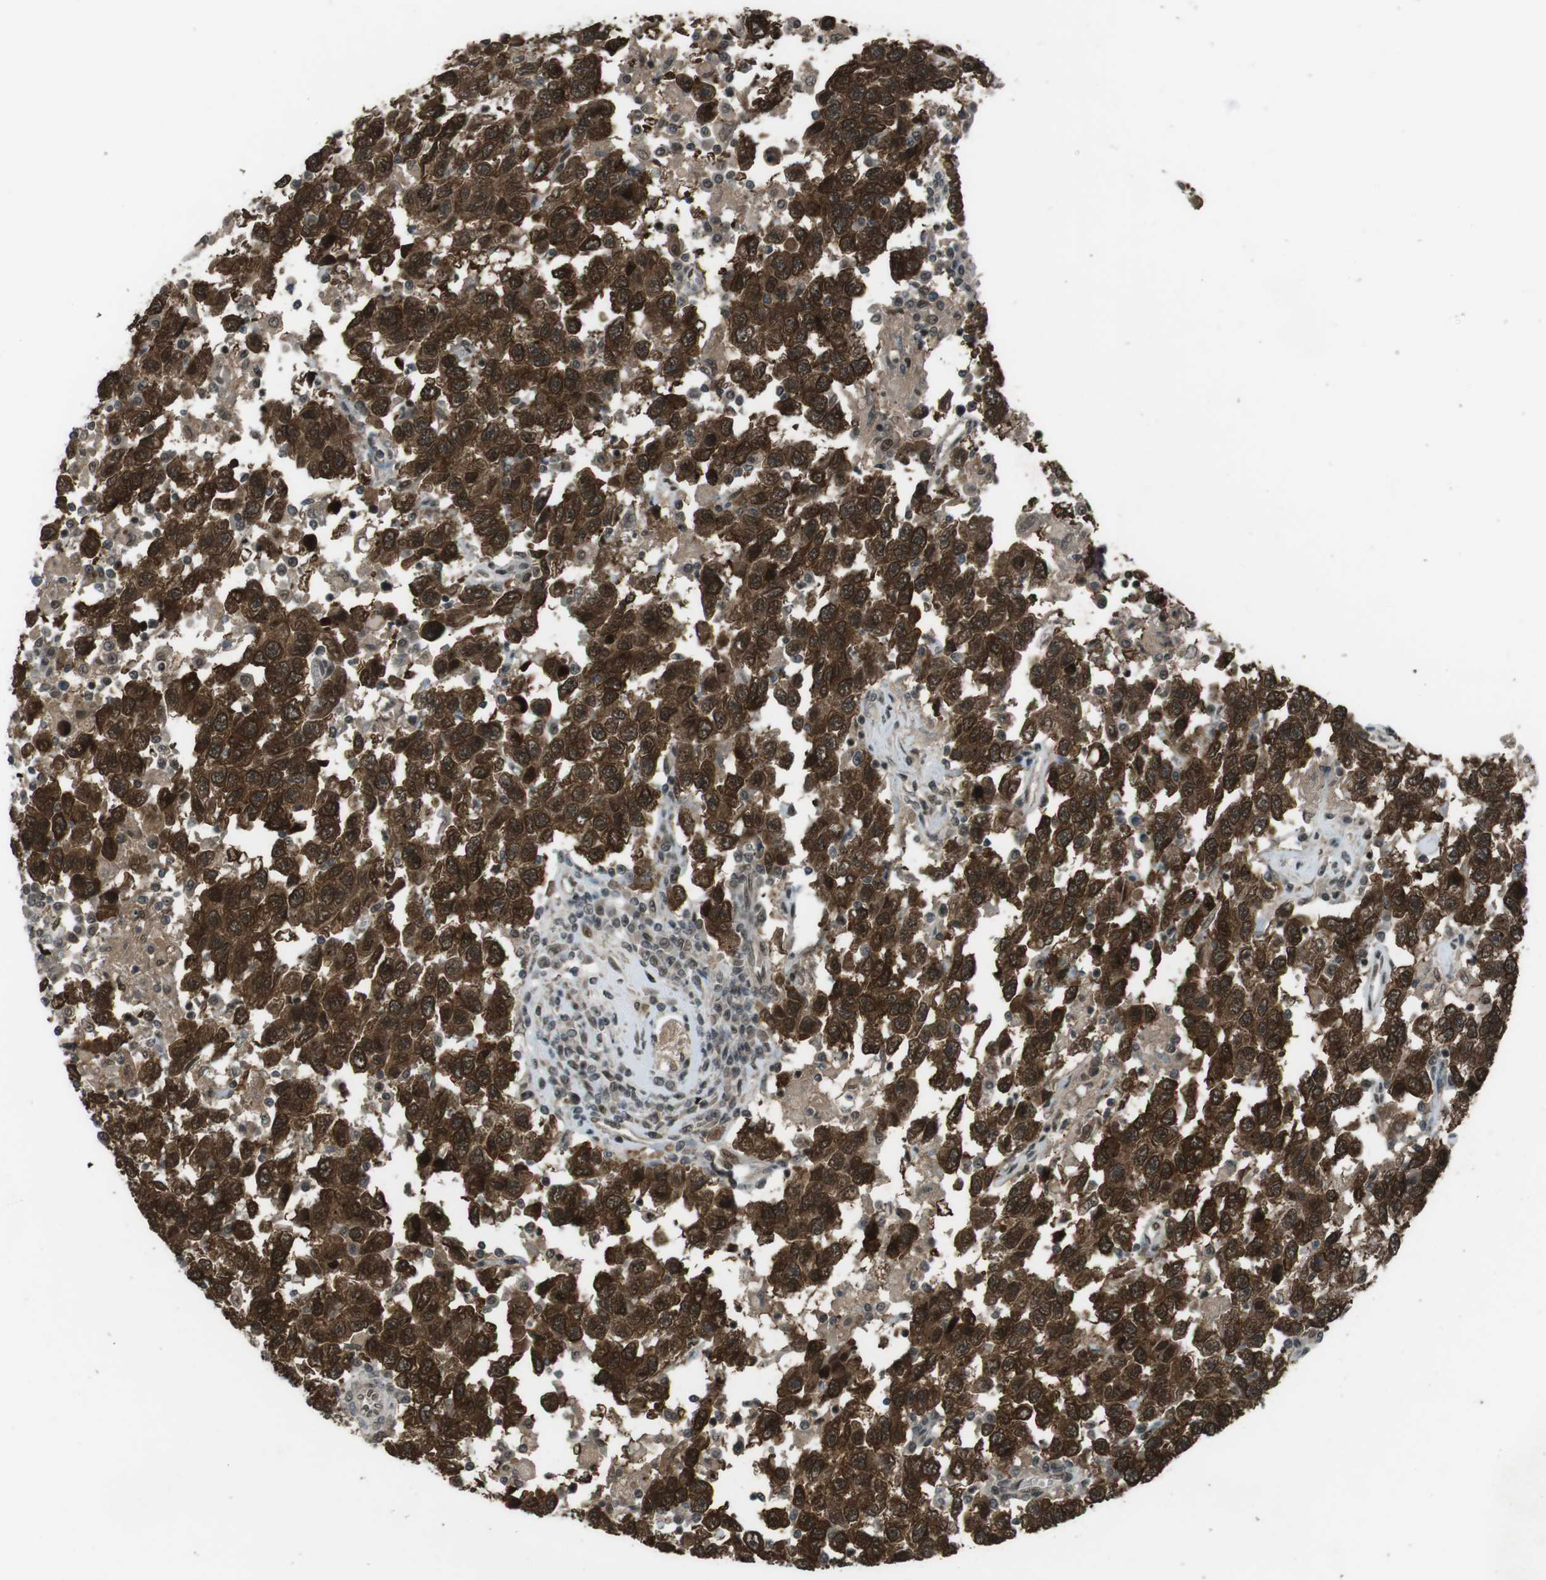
{"staining": {"intensity": "strong", "quantity": ">75%", "location": "cytoplasmic/membranous,nuclear"}, "tissue": "testis cancer", "cell_type": "Tumor cells", "image_type": "cancer", "snomed": [{"axis": "morphology", "description": "Seminoma, NOS"}, {"axis": "topography", "description": "Testis"}], "caption": "A brown stain shows strong cytoplasmic/membranous and nuclear positivity of a protein in human seminoma (testis) tumor cells.", "gene": "SLITRK5", "patient": {"sex": "male", "age": 41}}